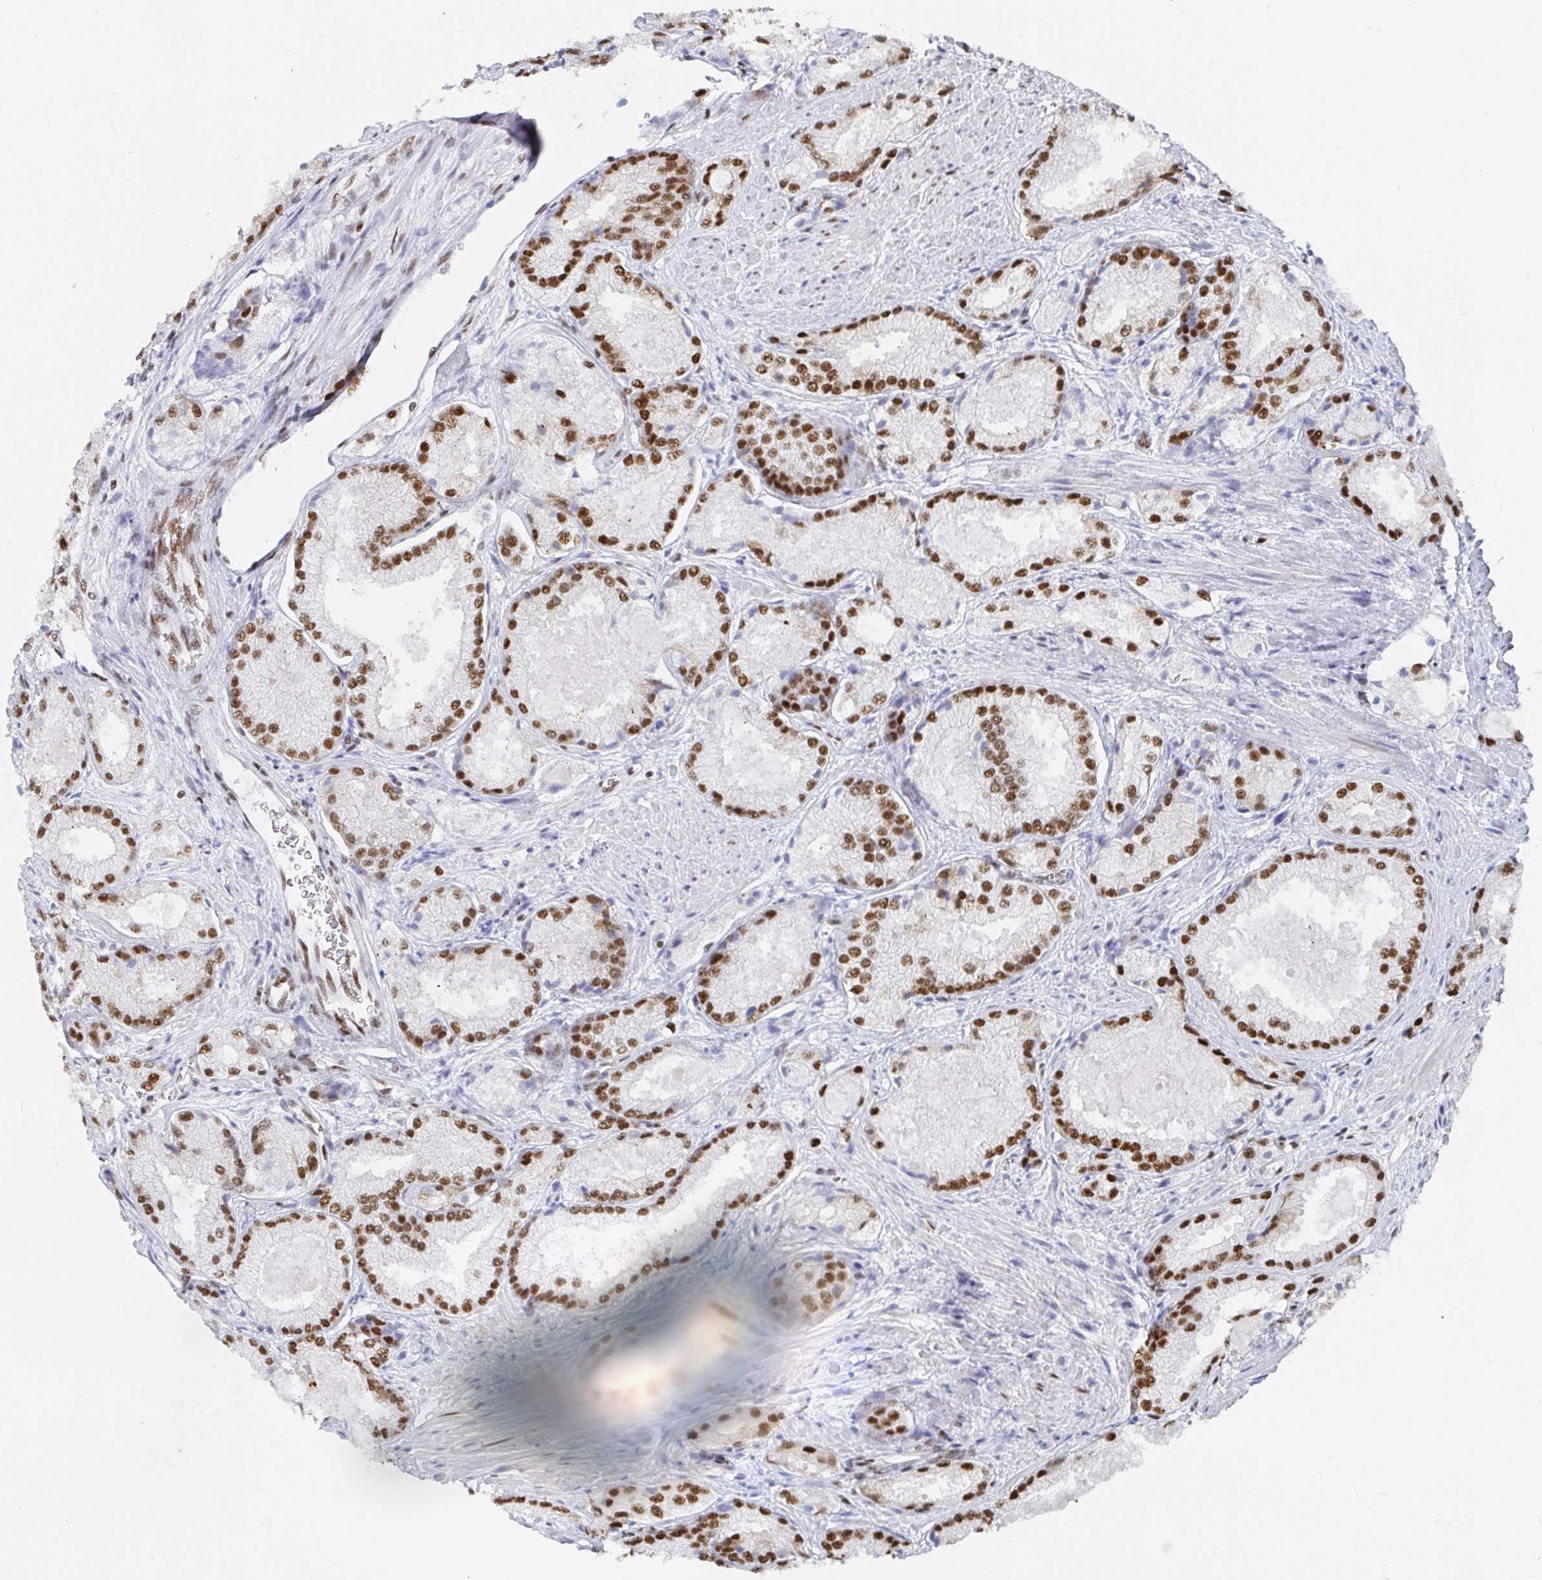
{"staining": {"intensity": "strong", "quantity": ">75%", "location": "nuclear"}, "tissue": "prostate cancer", "cell_type": "Tumor cells", "image_type": "cancer", "snomed": [{"axis": "morphology", "description": "Adenocarcinoma, High grade"}, {"axis": "topography", "description": "Prostate"}], "caption": "Immunohistochemical staining of adenocarcinoma (high-grade) (prostate) shows high levels of strong nuclear expression in about >75% of tumor cells.", "gene": "EWSR1", "patient": {"sex": "male", "age": 68}}